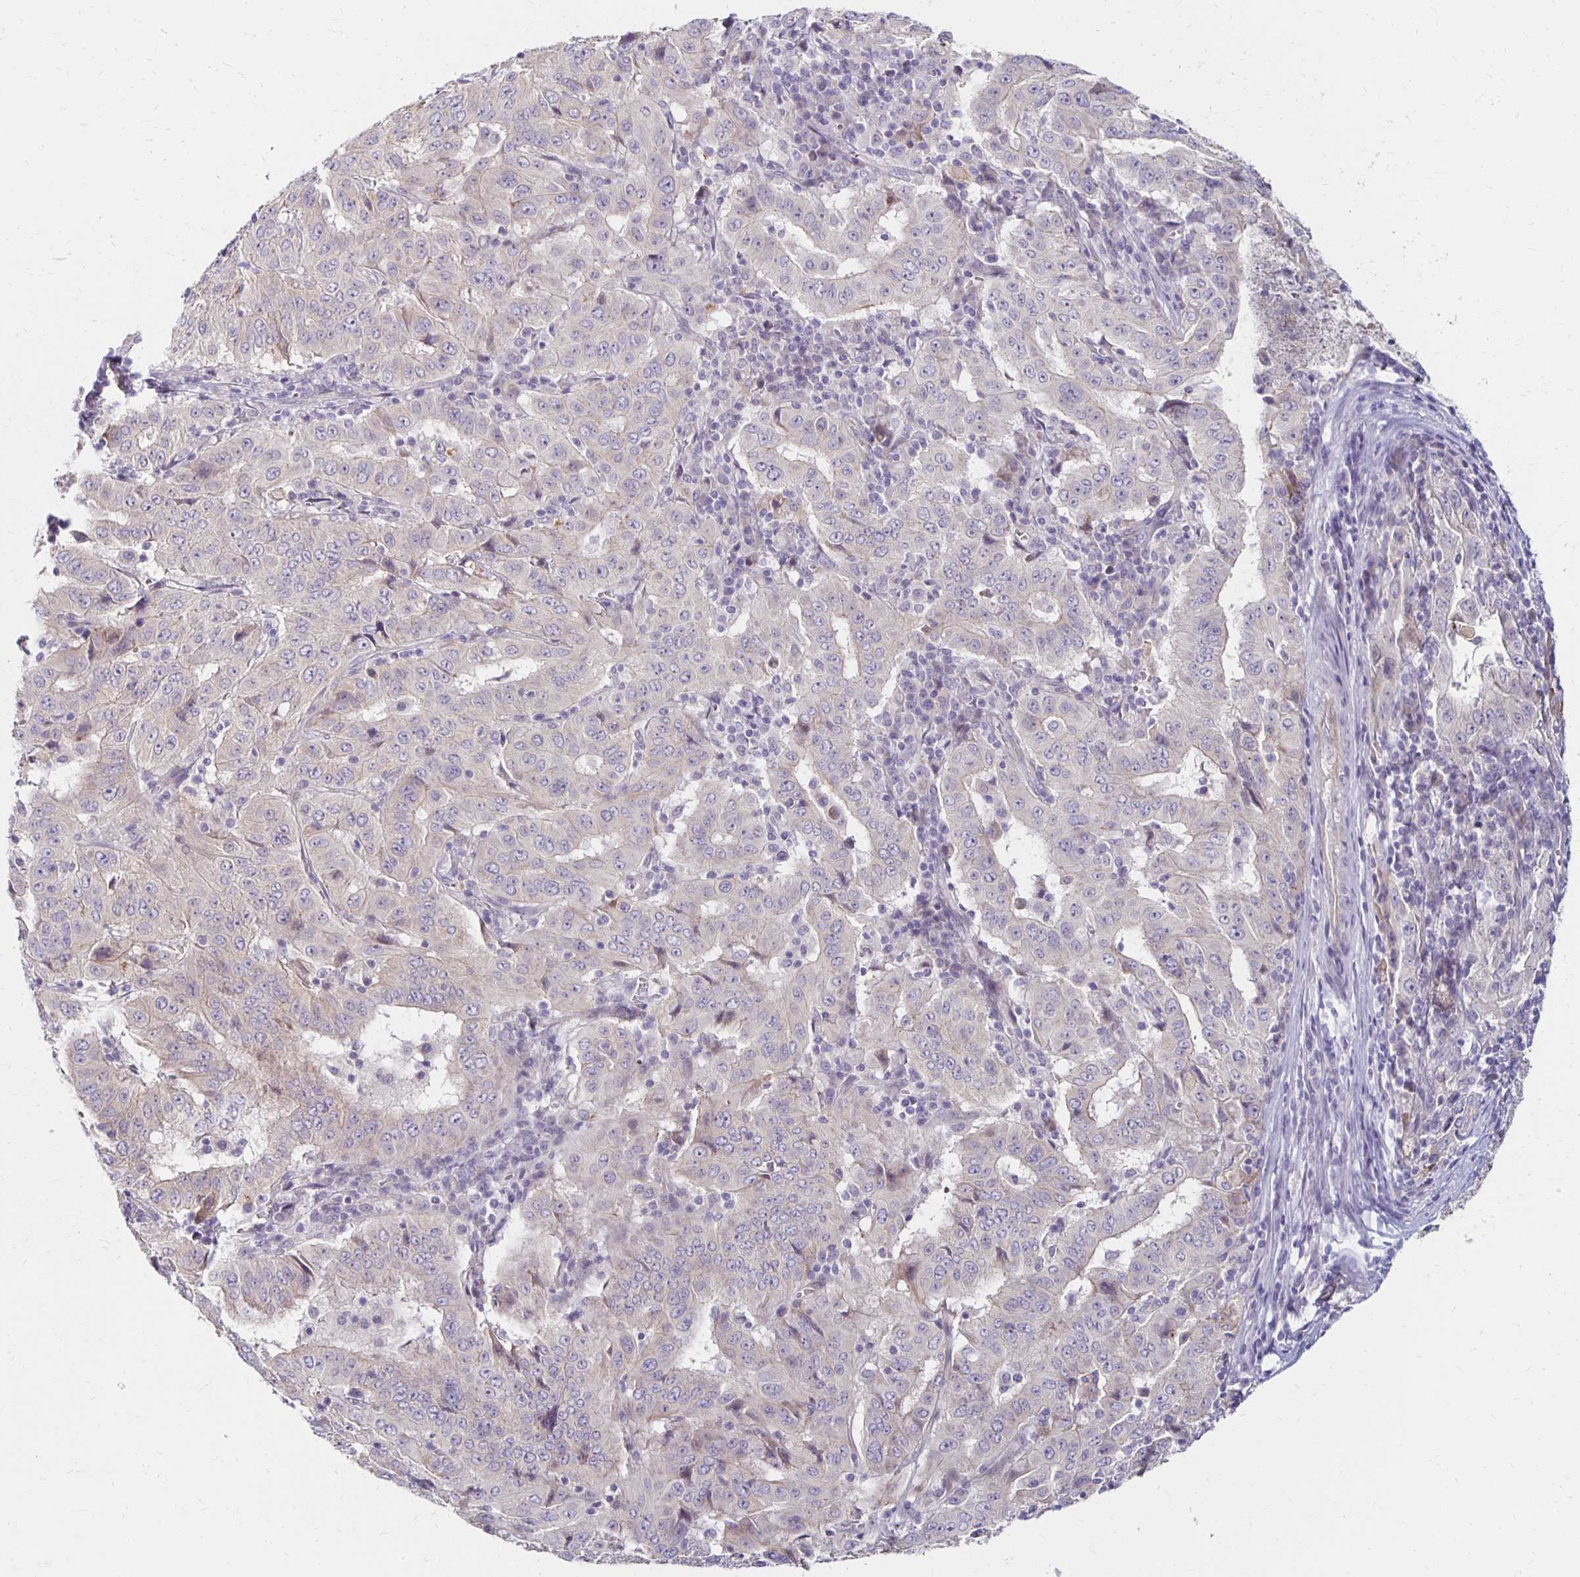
{"staining": {"intensity": "negative", "quantity": "none", "location": "none"}, "tissue": "pancreatic cancer", "cell_type": "Tumor cells", "image_type": "cancer", "snomed": [{"axis": "morphology", "description": "Adenocarcinoma, NOS"}, {"axis": "topography", "description": "Pancreas"}], "caption": "A histopathology image of pancreatic cancer (adenocarcinoma) stained for a protein shows no brown staining in tumor cells.", "gene": "KATNBL1", "patient": {"sex": "male", "age": 63}}